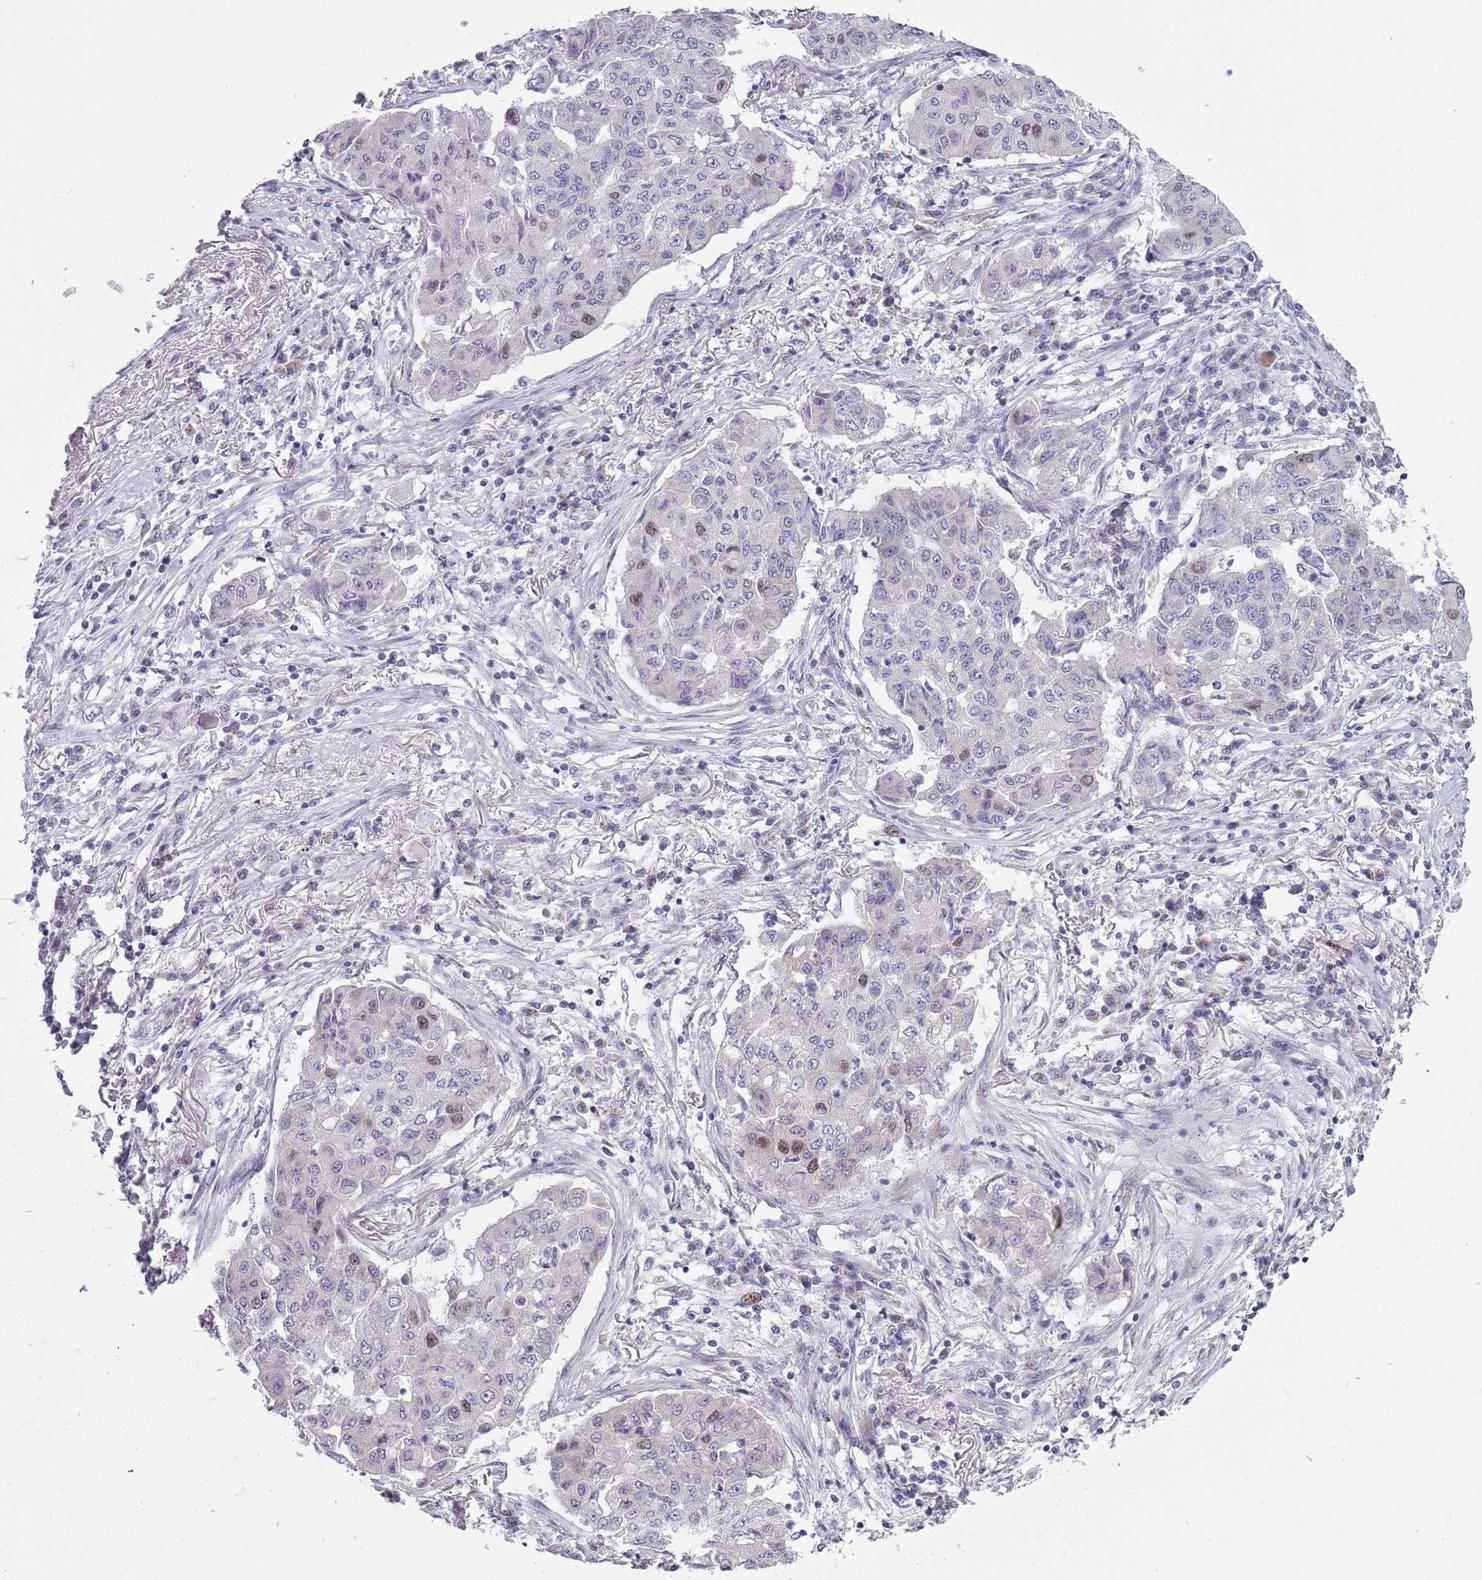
{"staining": {"intensity": "weak", "quantity": "<25%", "location": "nuclear"}, "tissue": "lung cancer", "cell_type": "Tumor cells", "image_type": "cancer", "snomed": [{"axis": "morphology", "description": "Squamous cell carcinoma, NOS"}, {"axis": "topography", "description": "Lung"}], "caption": "Immunohistochemistry (IHC) of human squamous cell carcinoma (lung) displays no staining in tumor cells.", "gene": "ZKSCAN2", "patient": {"sex": "male", "age": 74}}